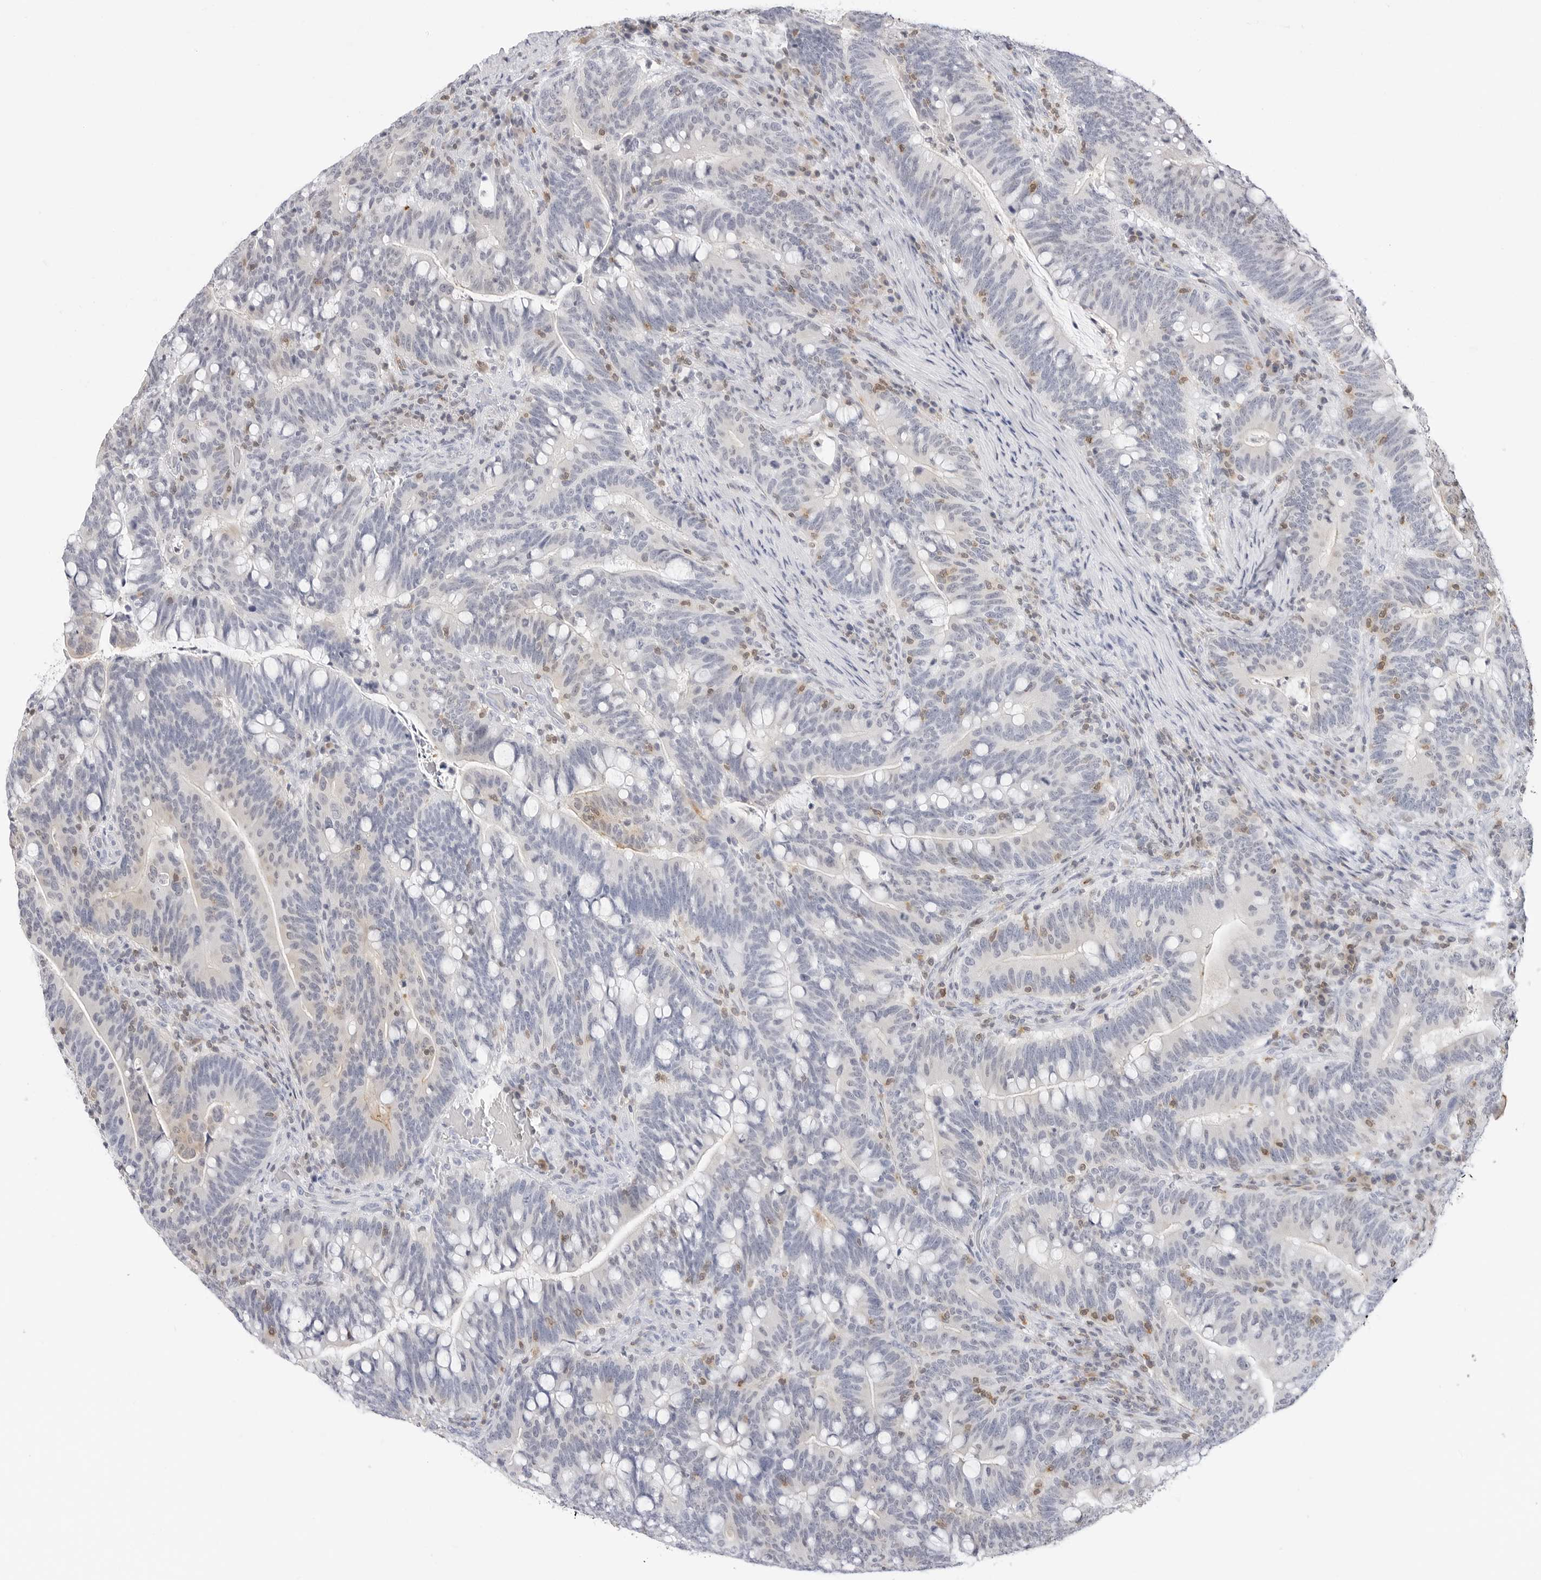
{"staining": {"intensity": "moderate", "quantity": "<25%", "location": "cytoplasmic/membranous"}, "tissue": "colorectal cancer", "cell_type": "Tumor cells", "image_type": "cancer", "snomed": [{"axis": "morphology", "description": "Adenocarcinoma, NOS"}, {"axis": "topography", "description": "Colon"}], "caption": "Brown immunohistochemical staining in human colorectal adenocarcinoma demonstrates moderate cytoplasmic/membranous expression in approximately <25% of tumor cells. (DAB (3,3'-diaminobenzidine) = brown stain, brightfield microscopy at high magnification).", "gene": "SLC9A3R1", "patient": {"sex": "female", "age": 66}}